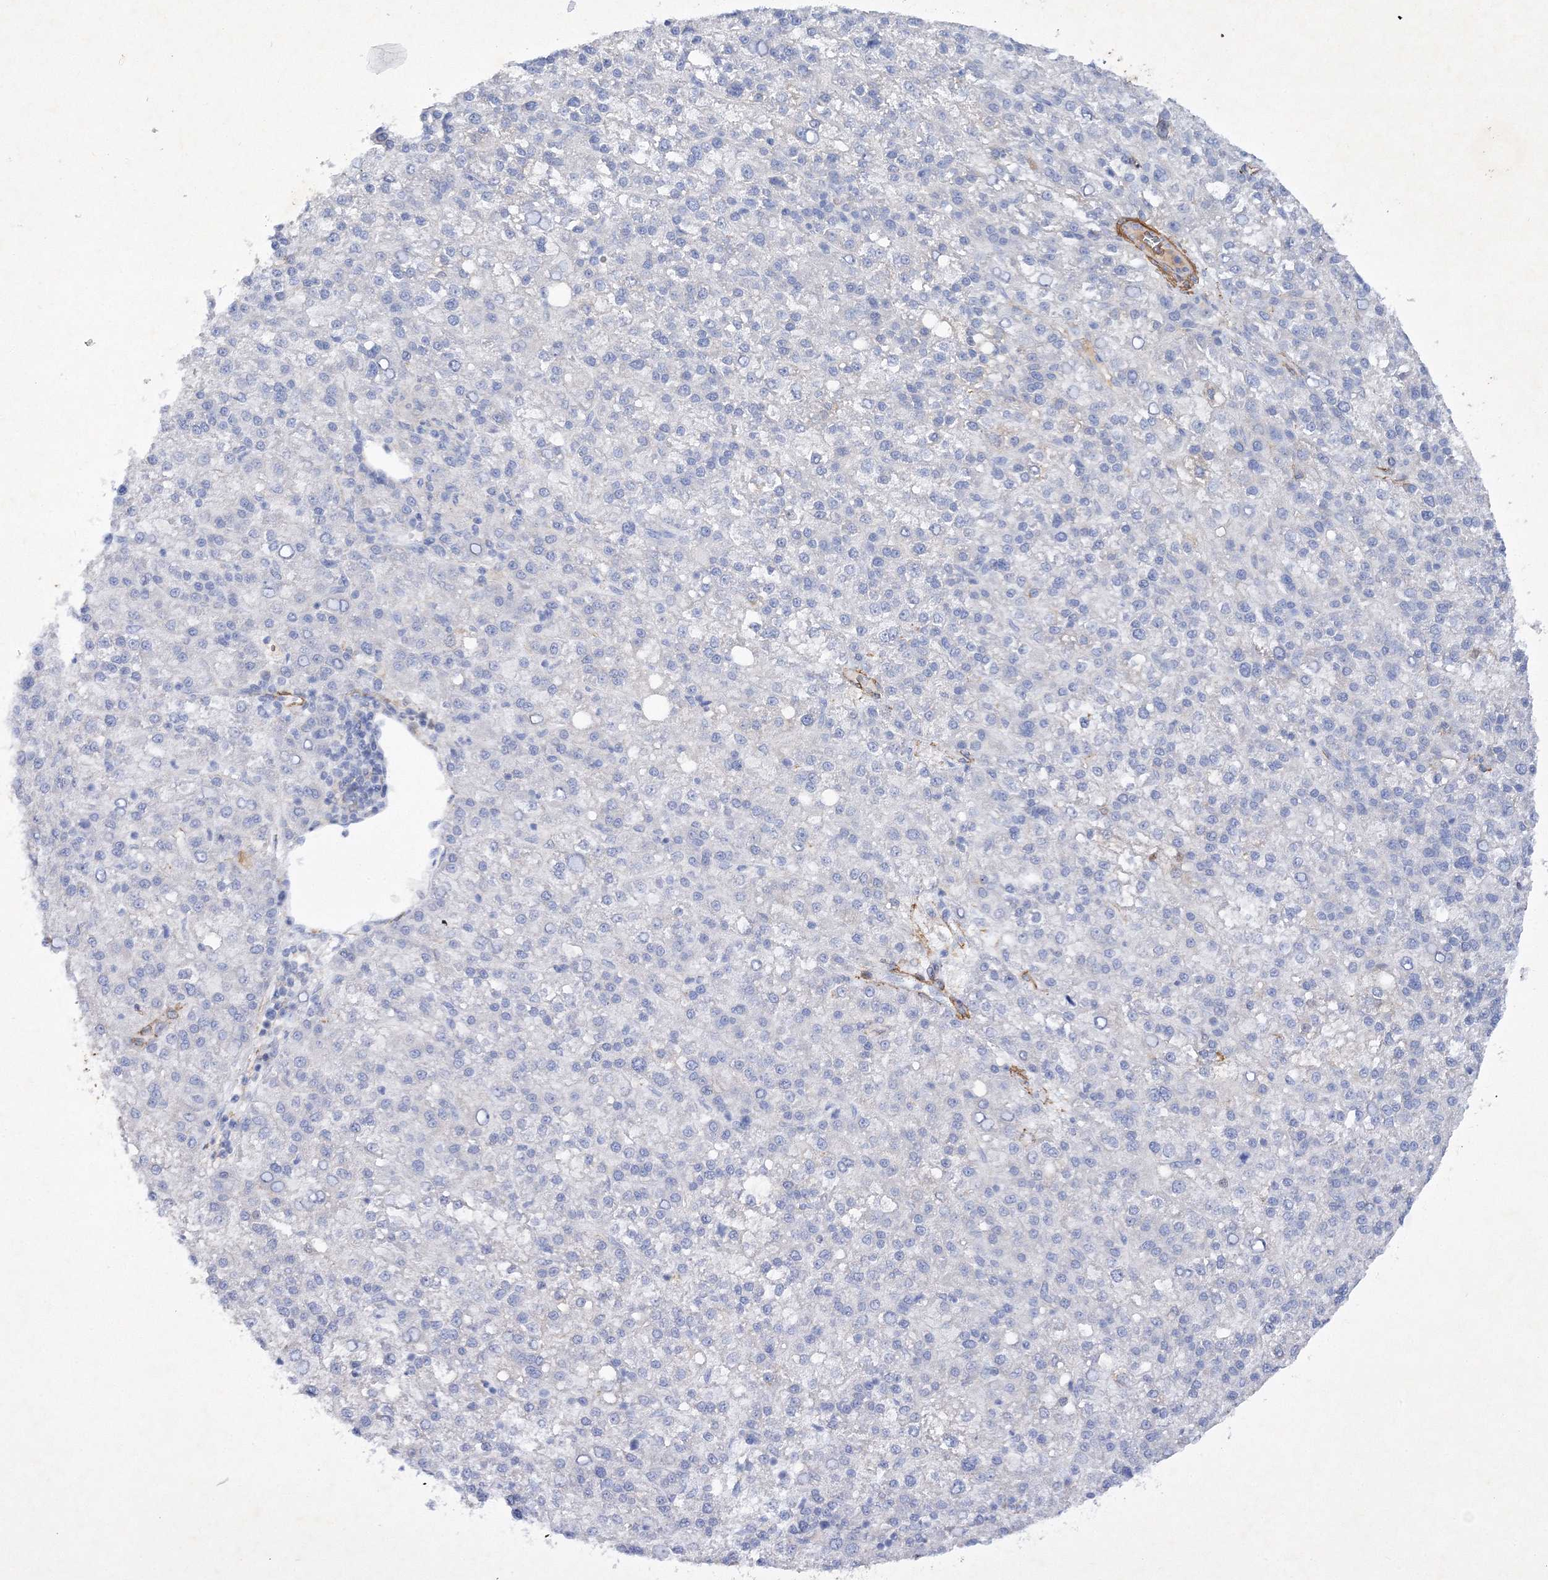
{"staining": {"intensity": "negative", "quantity": "none", "location": "none"}, "tissue": "liver cancer", "cell_type": "Tumor cells", "image_type": "cancer", "snomed": [{"axis": "morphology", "description": "Carcinoma, Hepatocellular, NOS"}, {"axis": "topography", "description": "Liver"}], "caption": "Immunohistochemistry of human liver cancer demonstrates no expression in tumor cells.", "gene": "RTN2", "patient": {"sex": "female", "age": 58}}